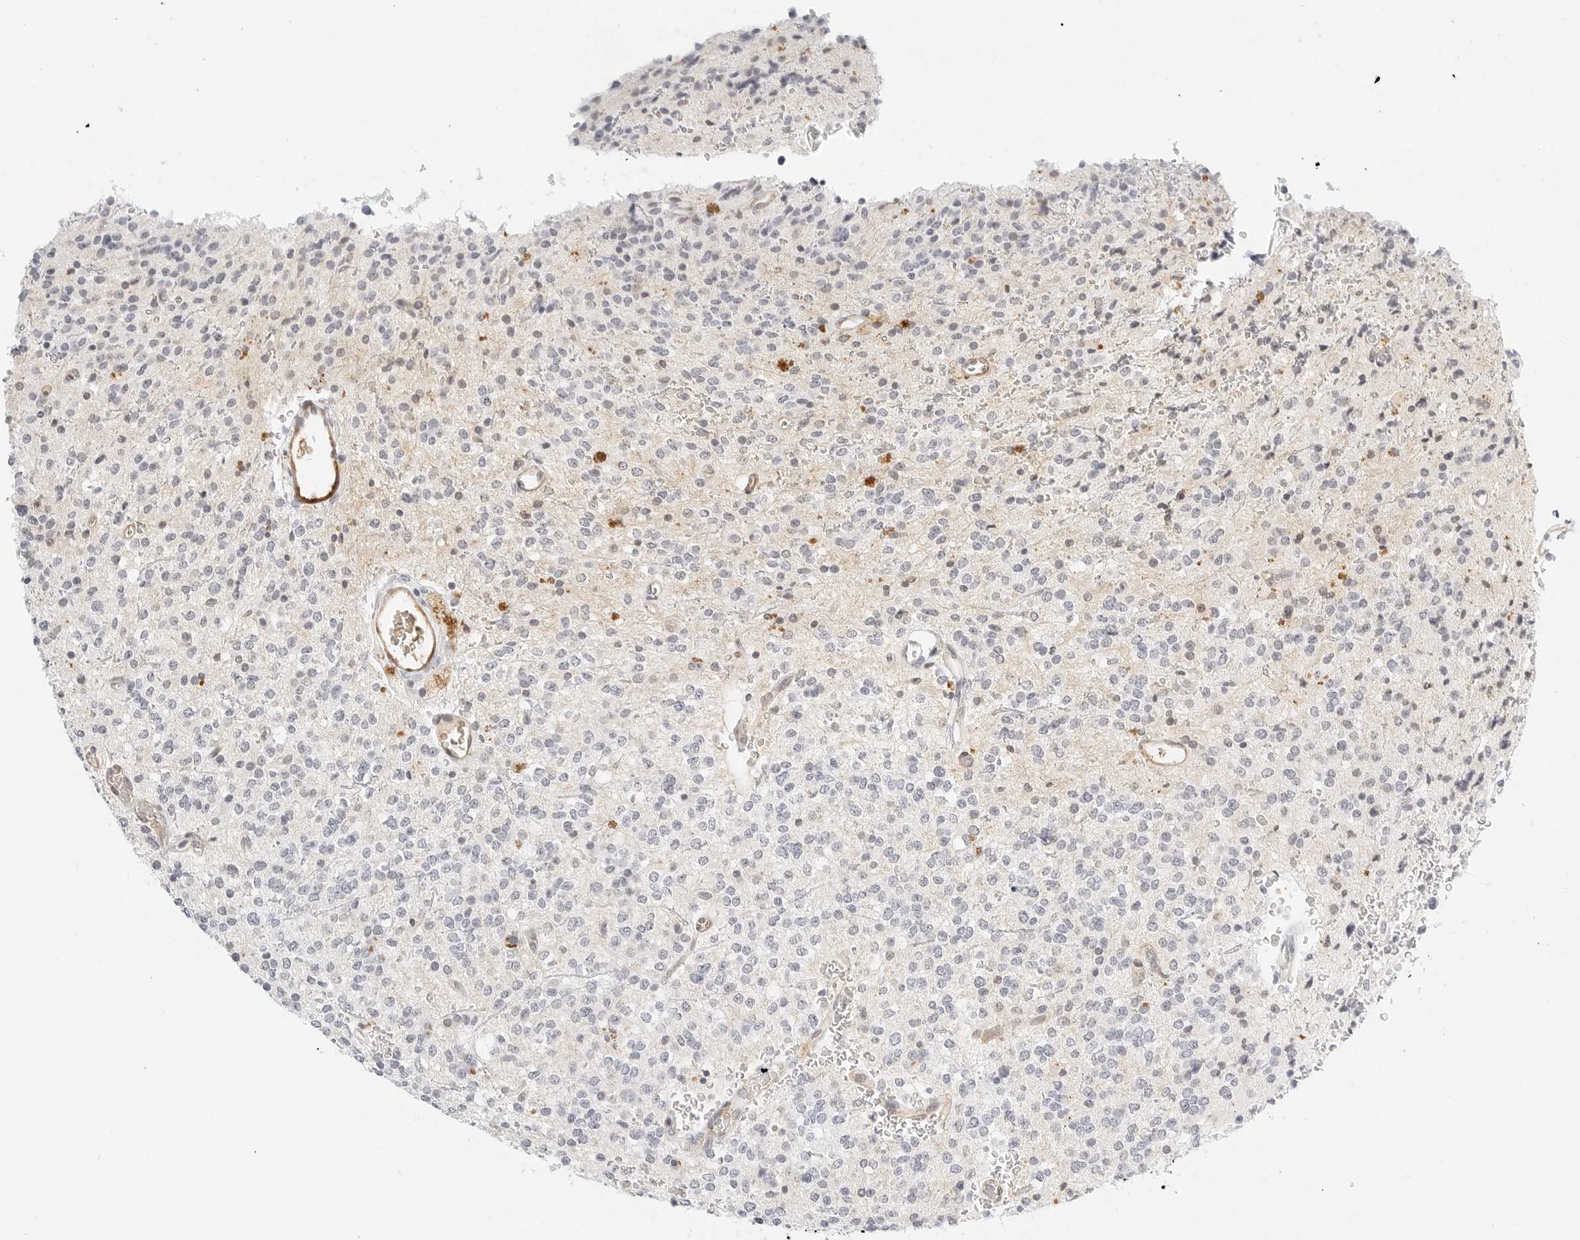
{"staining": {"intensity": "negative", "quantity": "none", "location": "none"}, "tissue": "glioma", "cell_type": "Tumor cells", "image_type": "cancer", "snomed": [{"axis": "morphology", "description": "Glioma, malignant, High grade"}, {"axis": "topography", "description": "Brain"}], "caption": "High magnification brightfield microscopy of glioma stained with DAB (3,3'-diaminobenzidine) (brown) and counterstained with hematoxylin (blue): tumor cells show no significant expression.", "gene": "PKDCC", "patient": {"sex": "male", "age": 34}}